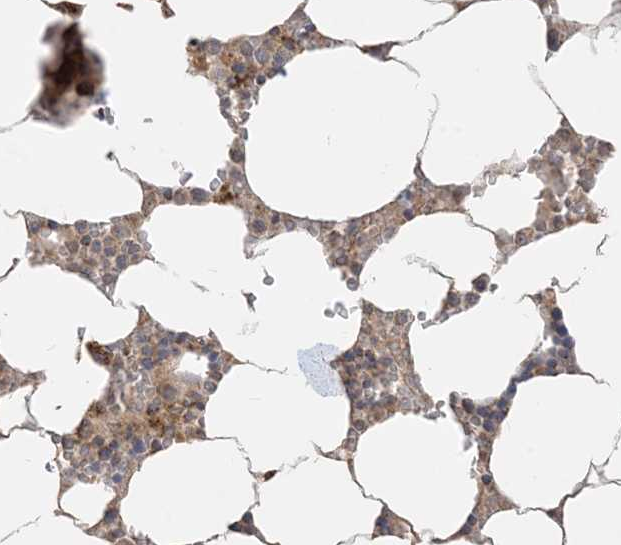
{"staining": {"intensity": "moderate", "quantity": ">75%", "location": "cytoplasmic/membranous"}, "tissue": "bone marrow", "cell_type": "Hematopoietic cells", "image_type": "normal", "snomed": [{"axis": "morphology", "description": "Normal tissue, NOS"}, {"axis": "topography", "description": "Bone marrow"}], "caption": "There is medium levels of moderate cytoplasmic/membranous positivity in hematopoietic cells of benign bone marrow, as demonstrated by immunohistochemical staining (brown color).", "gene": "SIRT3", "patient": {"sex": "male", "age": 70}}